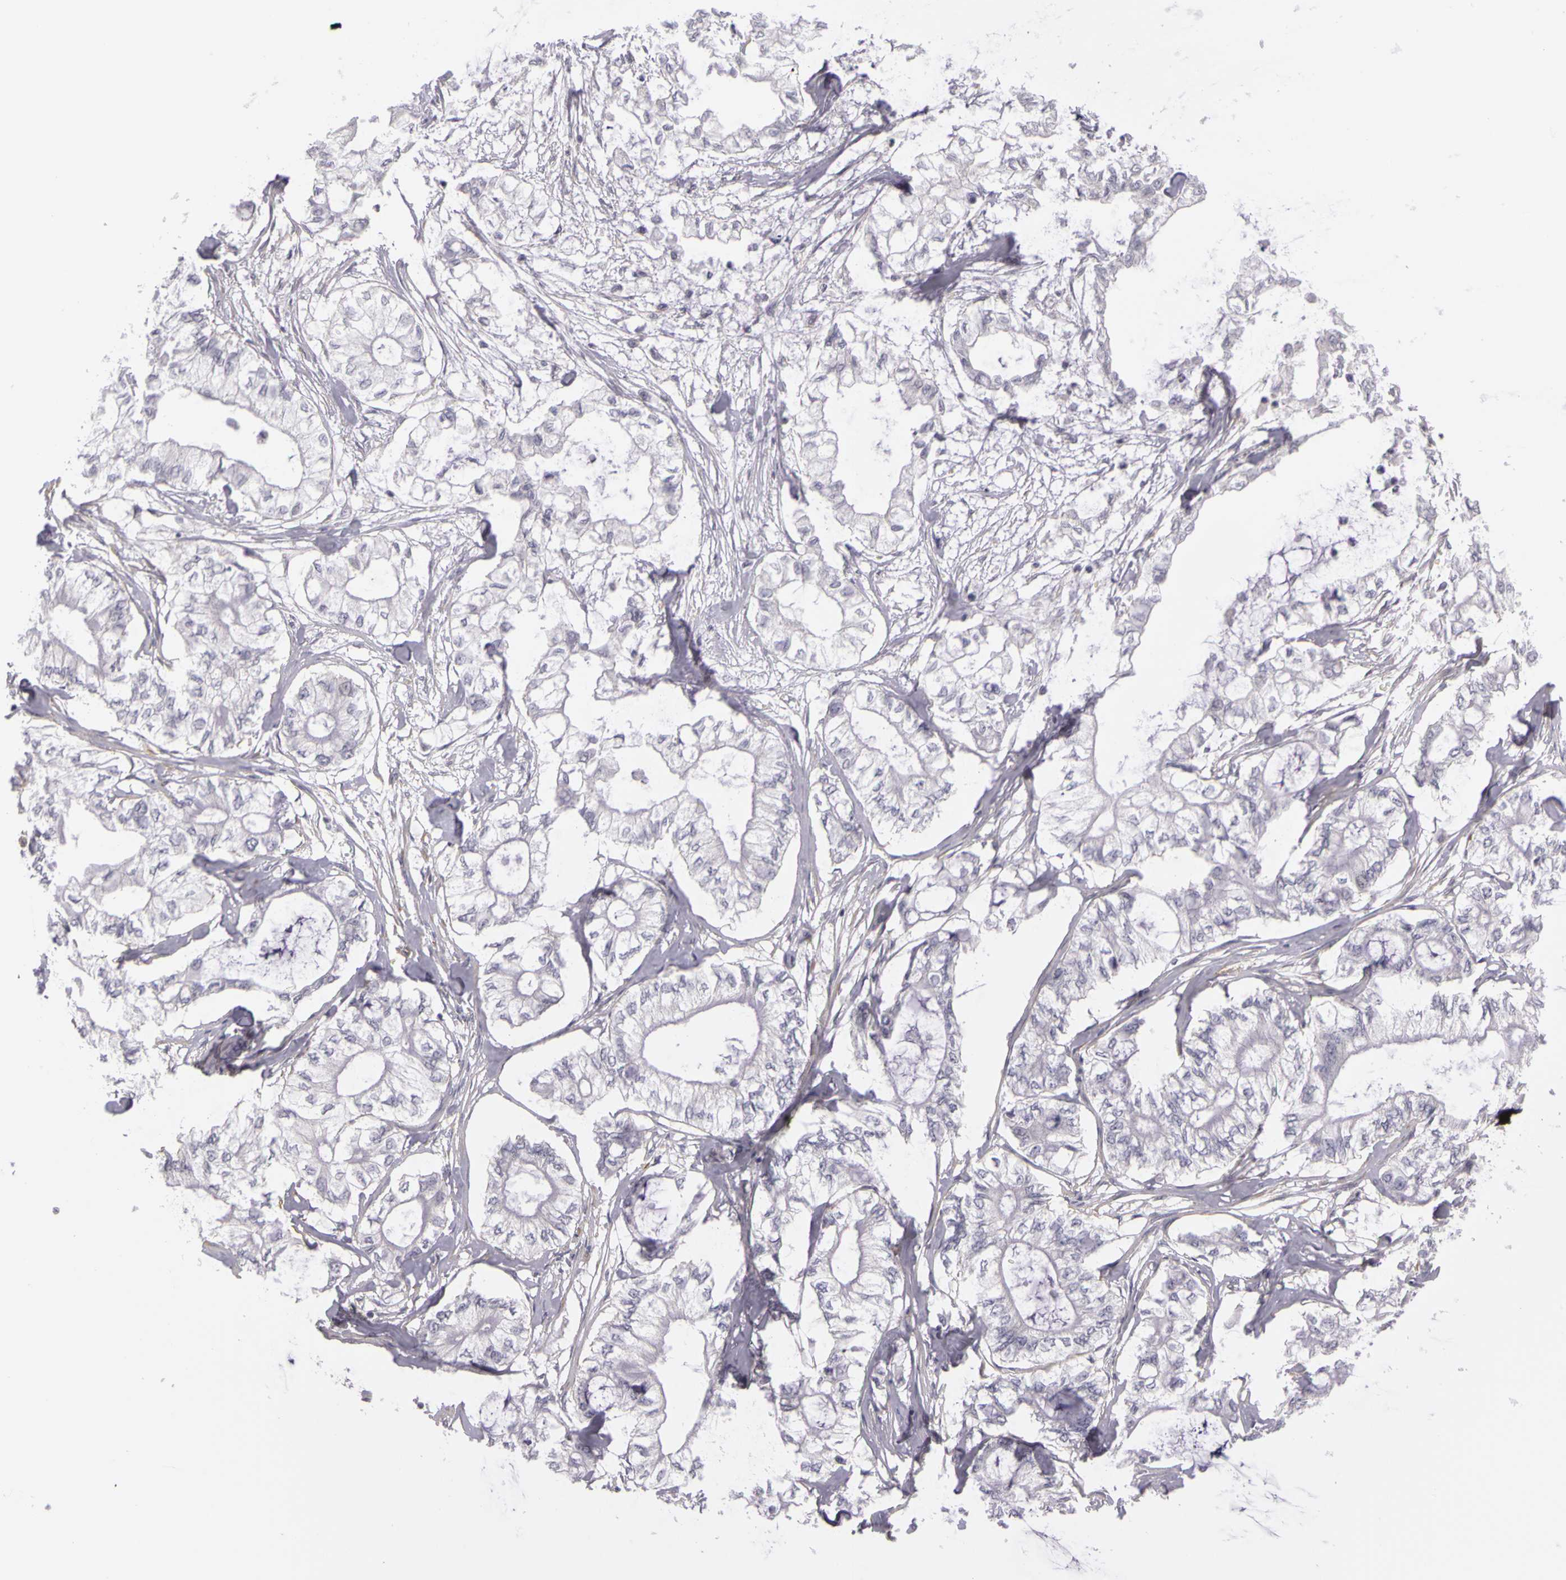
{"staining": {"intensity": "negative", "quantity": "none", "location": "none"}, "tissue": "pancreatic cancer", "cell_type": "Tumor cells", "image_type": "cancer", "snomed": [{"axis": "morphology", "description": "Adenocarcinoma, NOS"}, {"axis": "topography", "description": "Pancreas"}], "caption": "This histopathology image is of adenocarcinoma (pancreatic) stained with immunohistochemistry to label a protein in brown with the nuclei are counter-stained blue. There is no expression in tumor cells.", "gene": "CNTN2", "patient": {"sex": "male", "age": 79}}